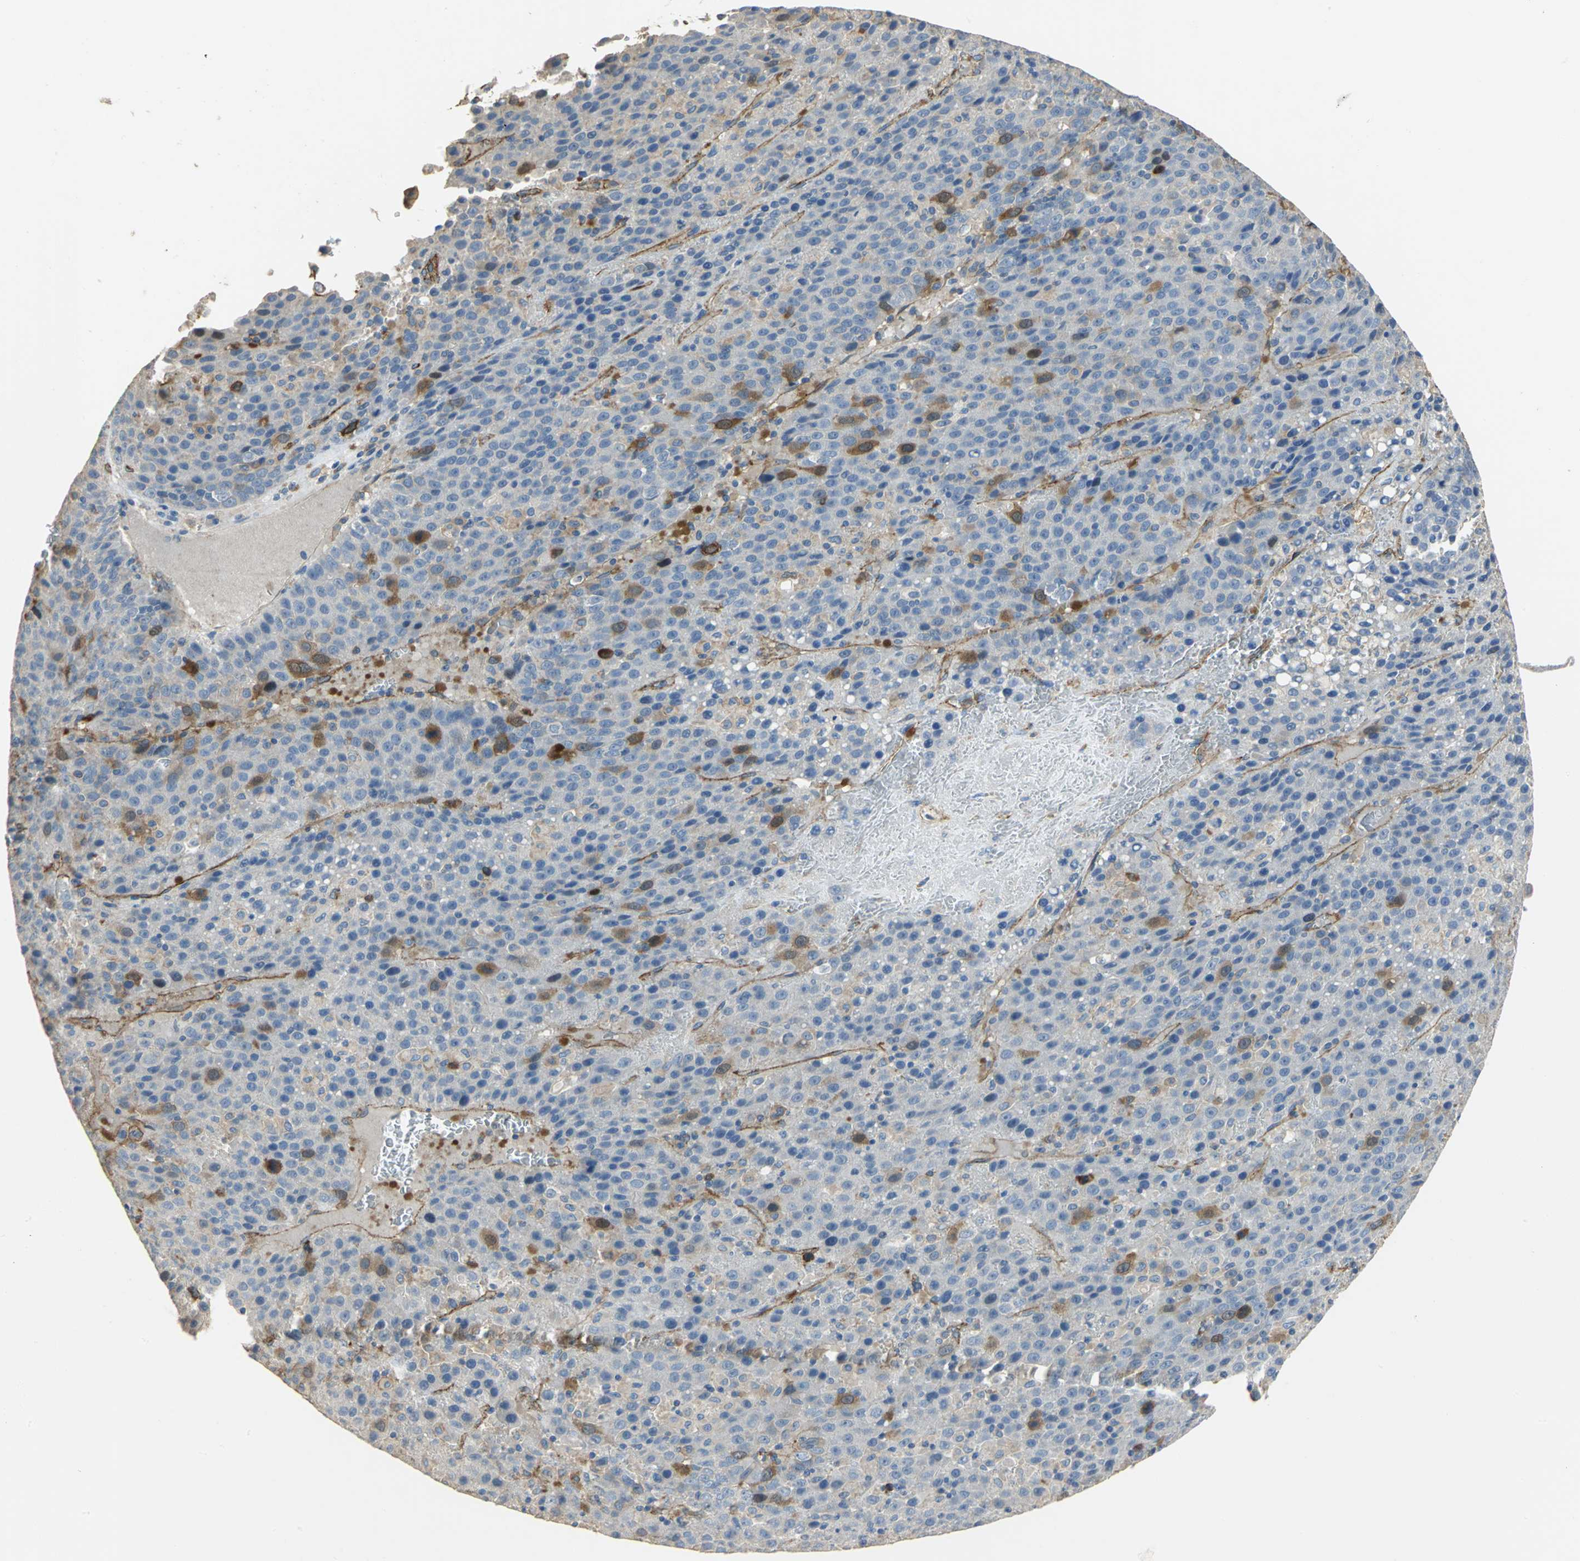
{"staining": {"intensity": "strong", "quantity": "<25%", "location": "cytoplasmic/membranous"}, "tissue": "liver cancer", "cell_type": "Tumor cells", "image_type": "cancer", "snomed": [{"axis": "morphology", "description": "Carcinoma, Hepatocellular, NOS"}, {"axis": "topography", "description": "Liver"}], "caption": "Immunohistochemical staining of liver cancer shows strong cytoplasmic/membranous protein positivity in about <25% of tumor cells. The protein is stained brown, and the nuclei are stained in blue (DAB (3,3'-diaminobenzidine) IHC with brightfield microscopy, high magnification).", "gene": "DLGAP5", "patient": {"sex": "female", "age": 53}}